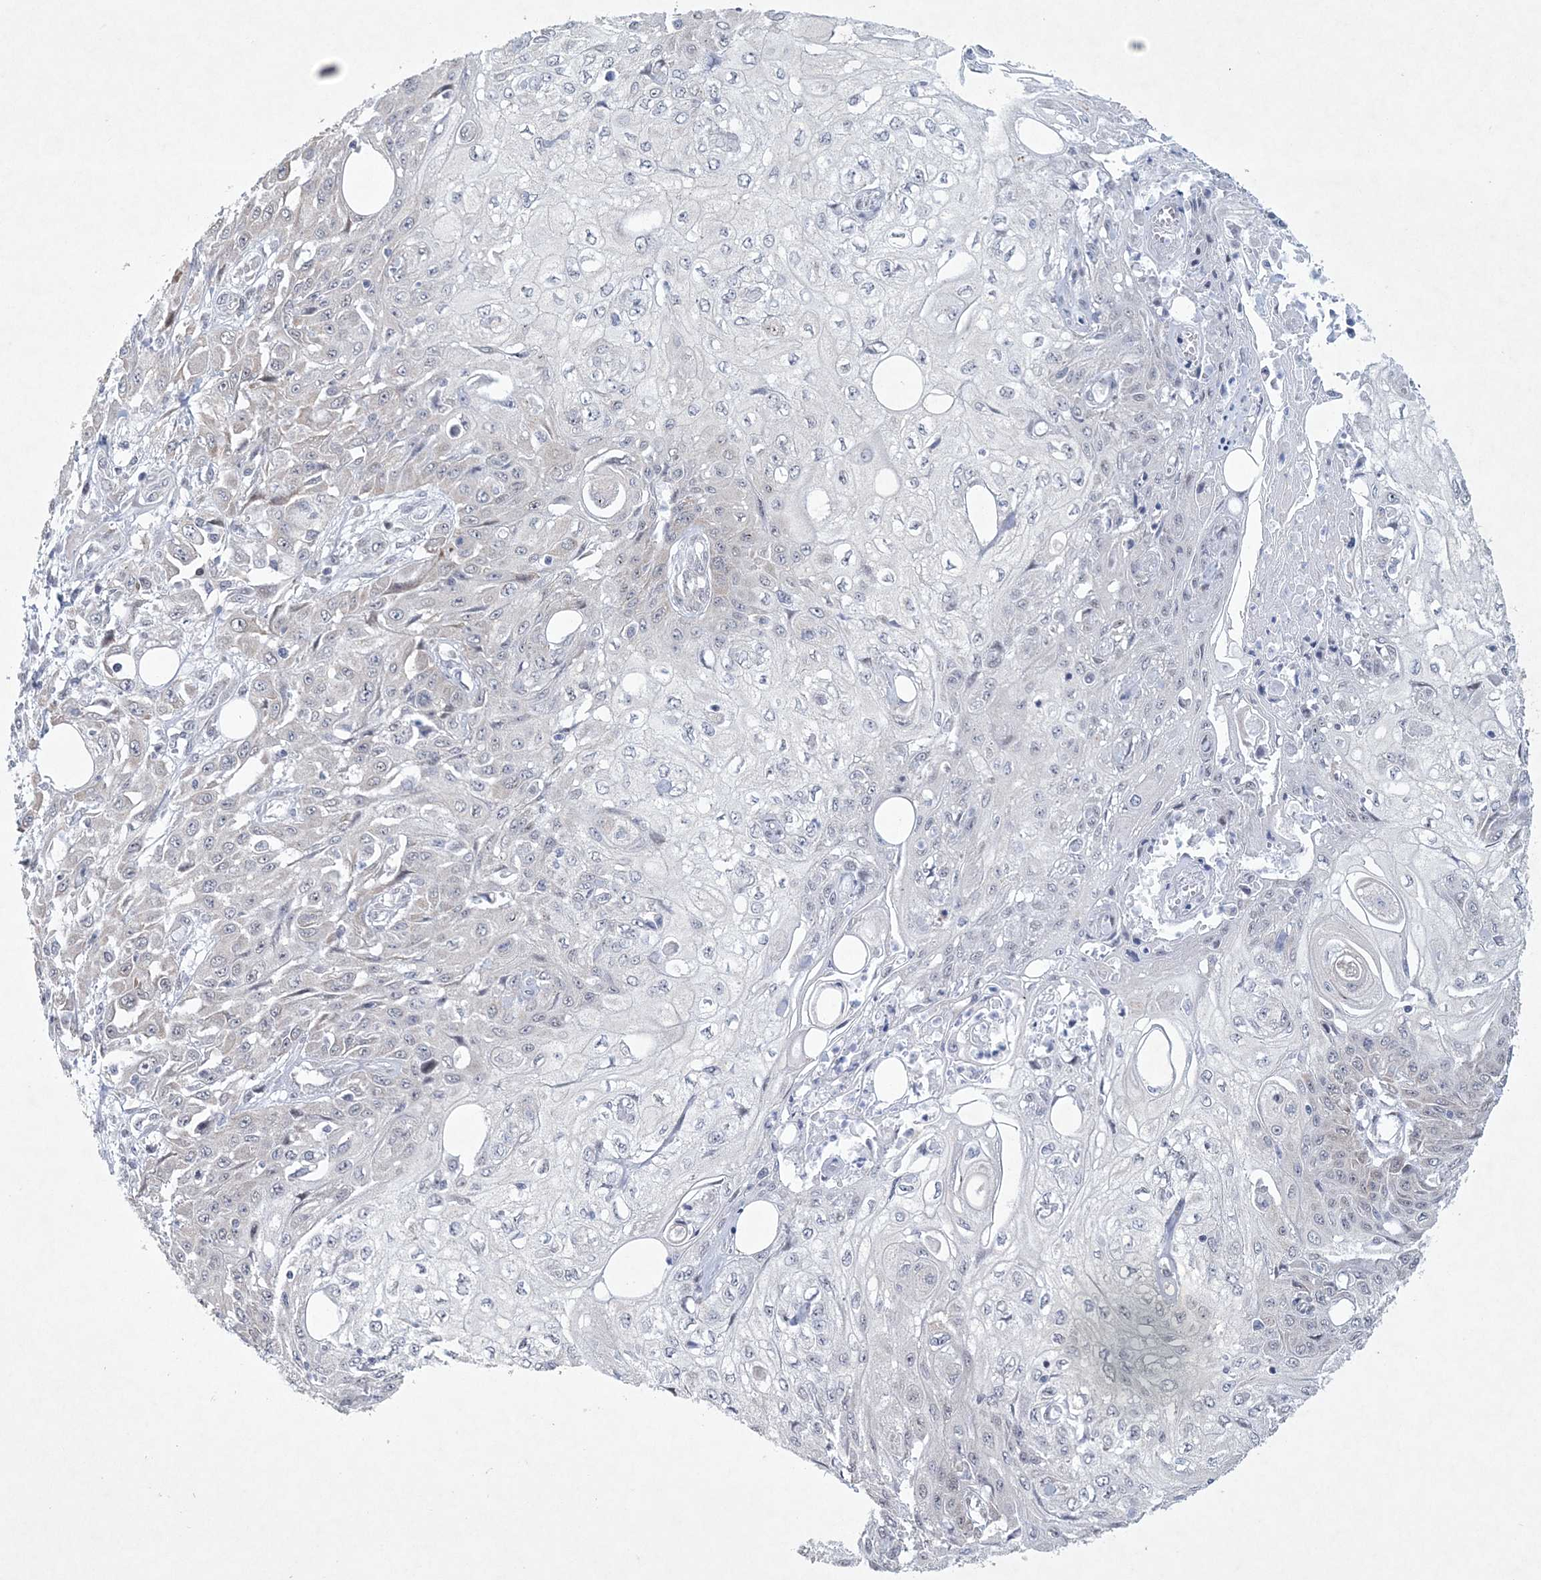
{"staining": {"intensity": "negative", "quantity": "none", "location": "none"}, "tissue": "skin cancer", "cell_type": "Tumor cells", "image_type": "cancer", "snomed": [{"axis": "morphology", "description": "Squamous cell carcinoma, NOS"}, {"axis": "morphology", "description": "Squamous cell carcinoma, metastatic, NOS"}, {"axis": "topography", "description": "Skin"}, {"axis": "topography", "description": "Lymph node"}], "caption": "This is an immunohistochemistry histopathology image of squamous cell carcinoma (skin). There is no expression in tumor cells.", "gene": "CES4A", "patient": {"sex": "male", "age": 75}}